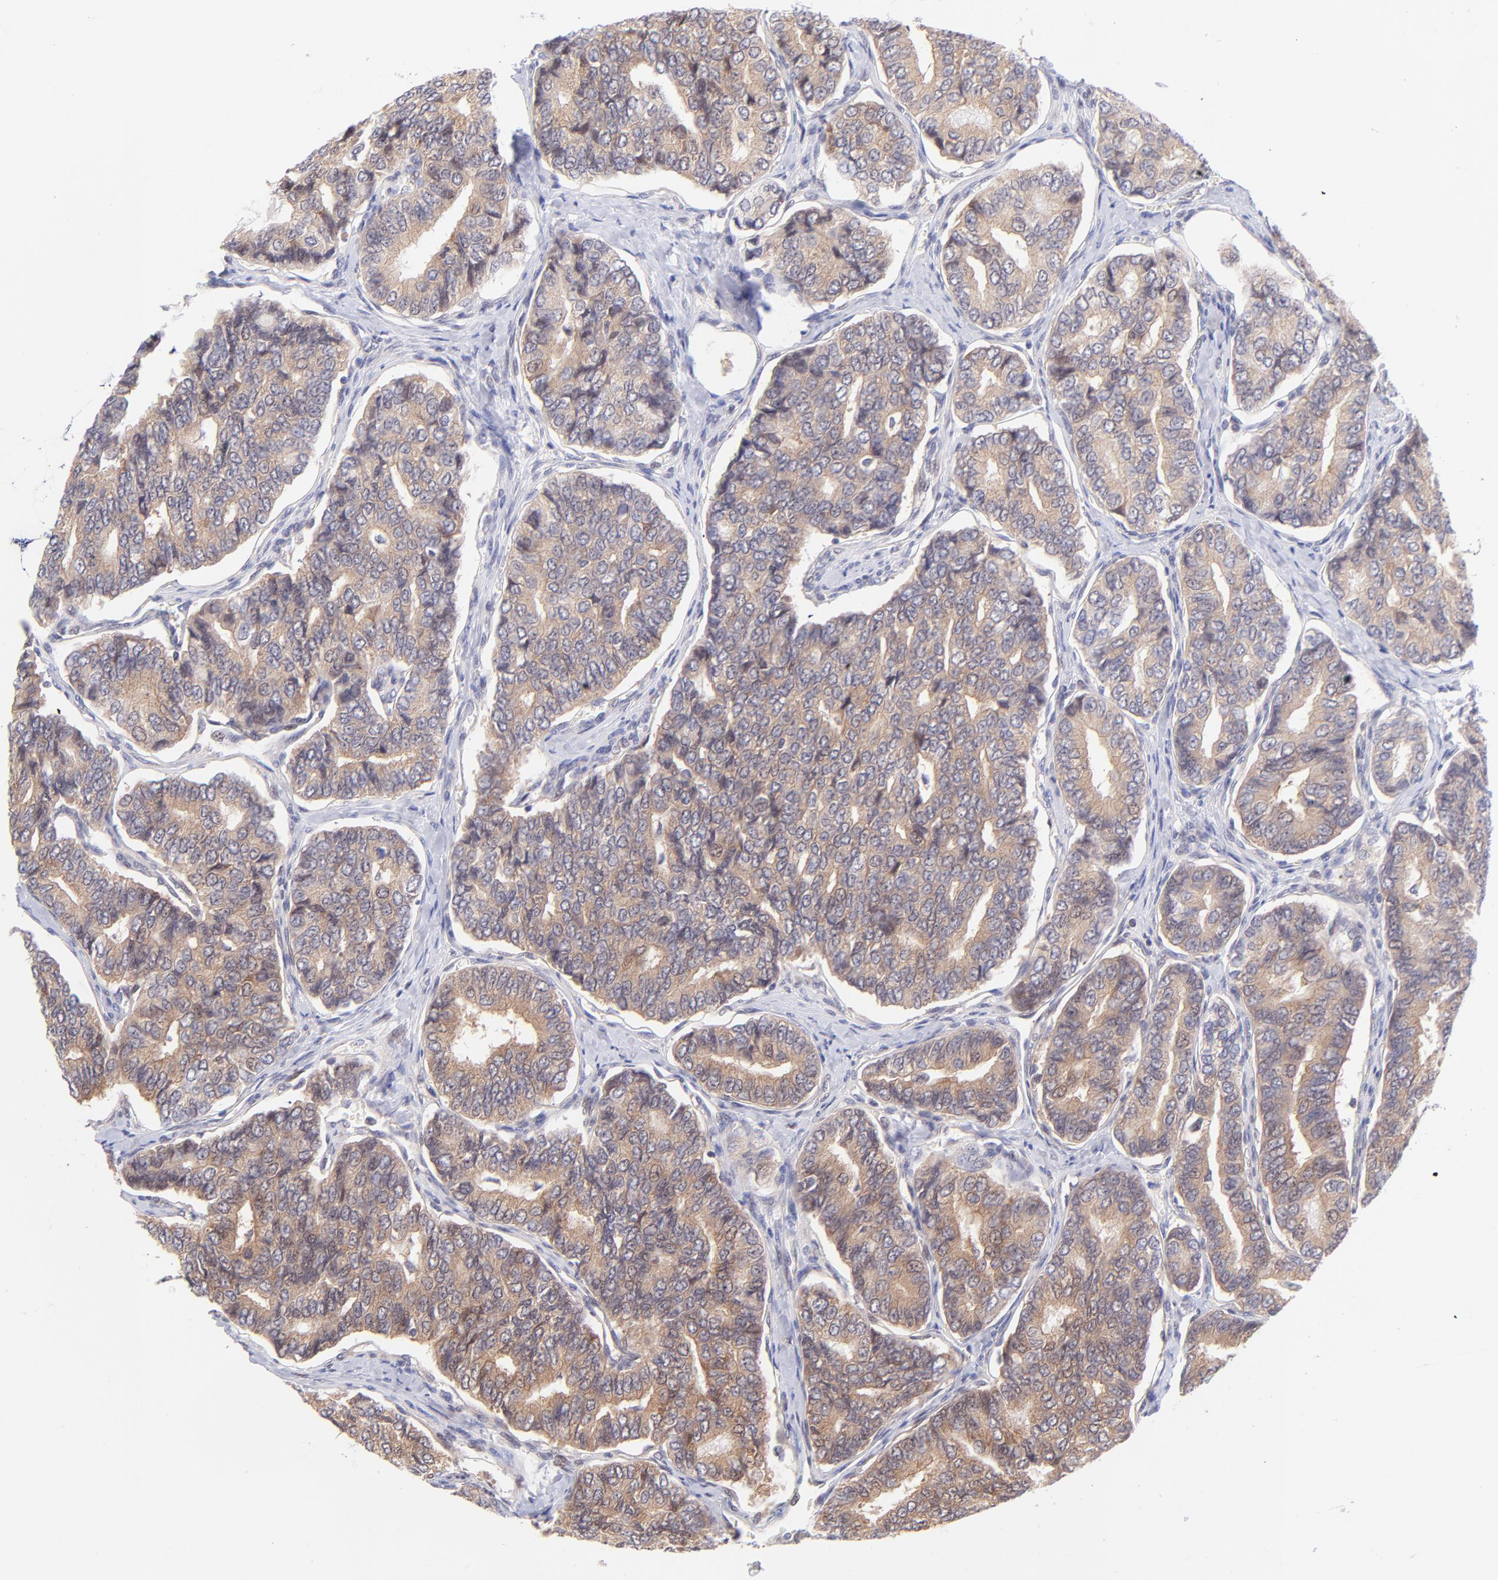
{"staining": {"intensity": "weak", "quantity": ">75%", "location": "cytoplasmic/membranous"}, "tissue": "thyroid cancer", "cell_type": "Tumor cells", "image_type": "cancer", "snomed": [{"axis": "morphology", "description": "Papillary adenocarcinoma, NOS"}, {"axis": "topography", "description": "Thyroid gland"}], "caption": "Protein staining of thyroid cancer tissue demonstrates weak cytoplasmic/membranous staining in about >75% of tumor cells.", "gene": "PBDC1", "patient": {"sex": "female", "age": 35}}